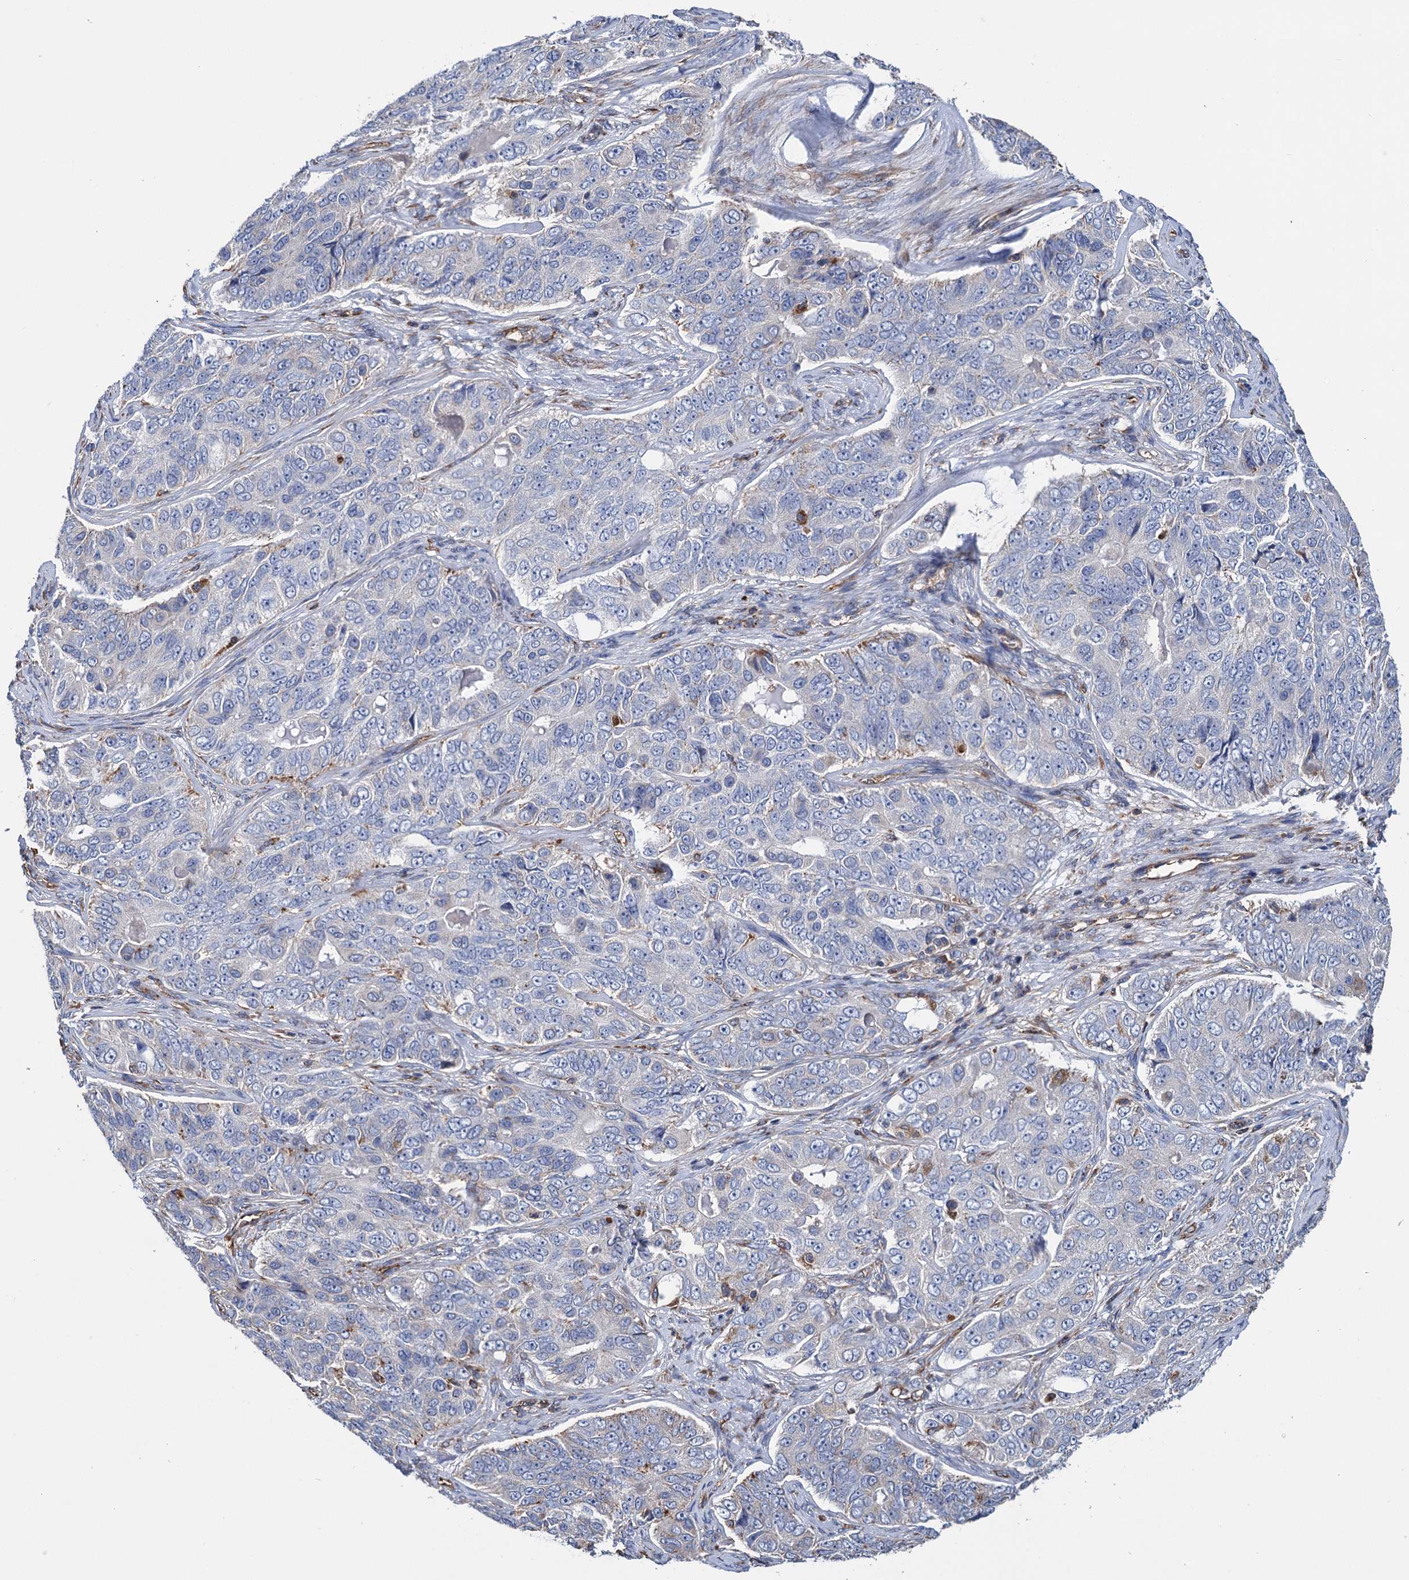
{"staining": {"intensity": "negative", "quantity": "none", "location": "none"}, "tissue": "ovarian cancer", "cell_type": "Tumor cells", "image_type": "cancer", "snomed": [{"axis": "morphology", "description": "Carcinoma, endometroid"}, {"axis": "topography", "description": "Ovary"}], "caption": "Immunohistochemistry micrograph of ovarian cancer (endometroid carcinoma) stained for a protein (brown), which shows no positivity in tumor cells.", "gene": "SCPEP1", "patient": {"sex": "female", "age": 51}}